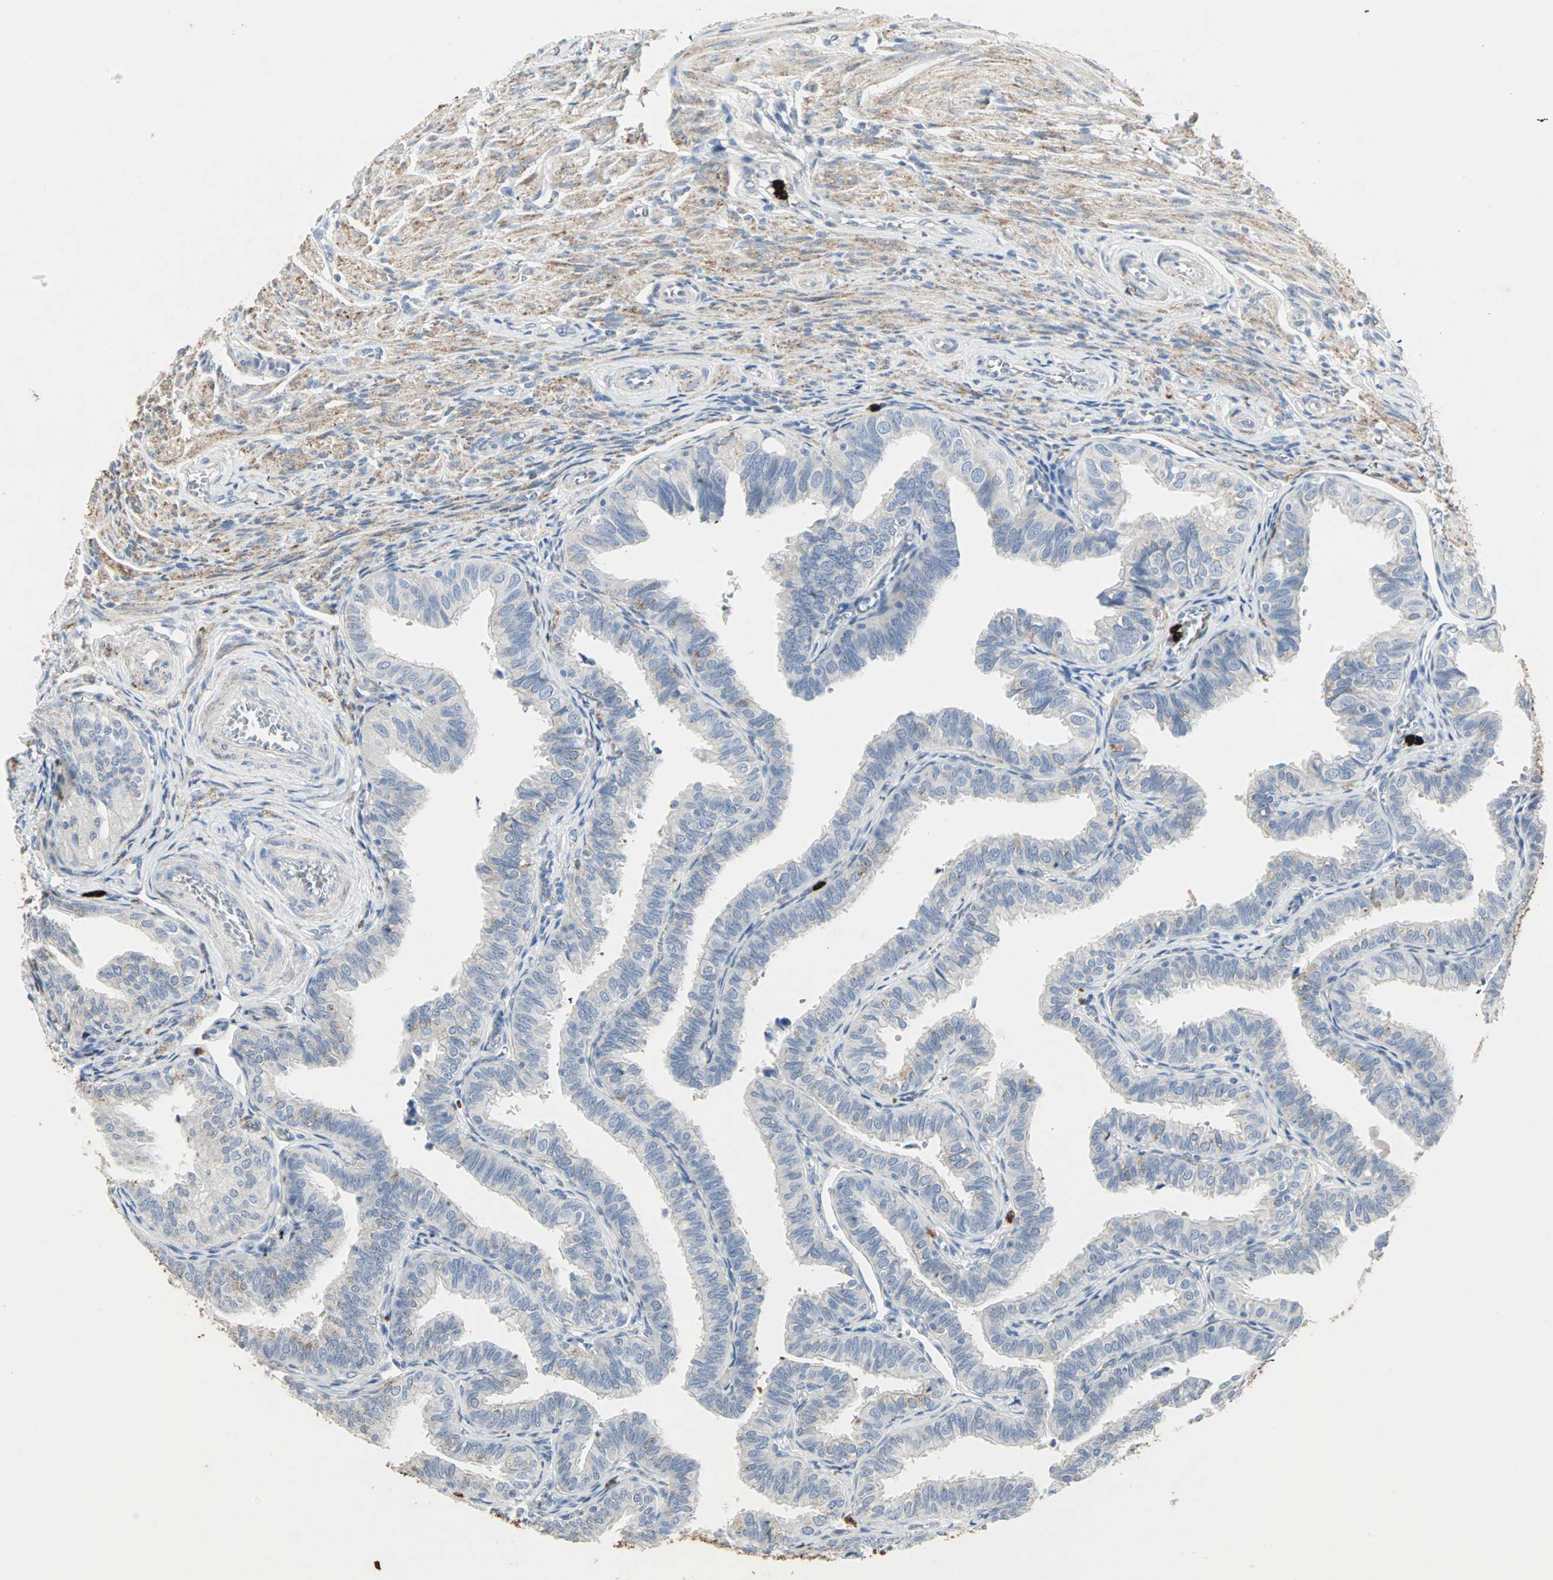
{"staining": {"intensity": "strong", "quantity": "25%-75%", "location": "cytoplasmic/membranous"}, "tissue": "fallopian tube", "cell_type": "Glandular cells", "image_type": "normal", "snomed": [{"axis": "morphology", "description": "Normal tissue, NOS"}, {"axis": "topography", "description": "Fallopian tube"}], "caption": "Normal fallopian tube was stained to show a protein in brown. There is high levels of strong cytoplasmic/membranous expression in approximately 25%-75% of glandular cells. Using DAB (brown) and hematoxylin (blue) stains, captured at high magnification using brightfield microscopy.", "gene": "CEACAM6", "patient": {"sex": "female", "age": 46}}